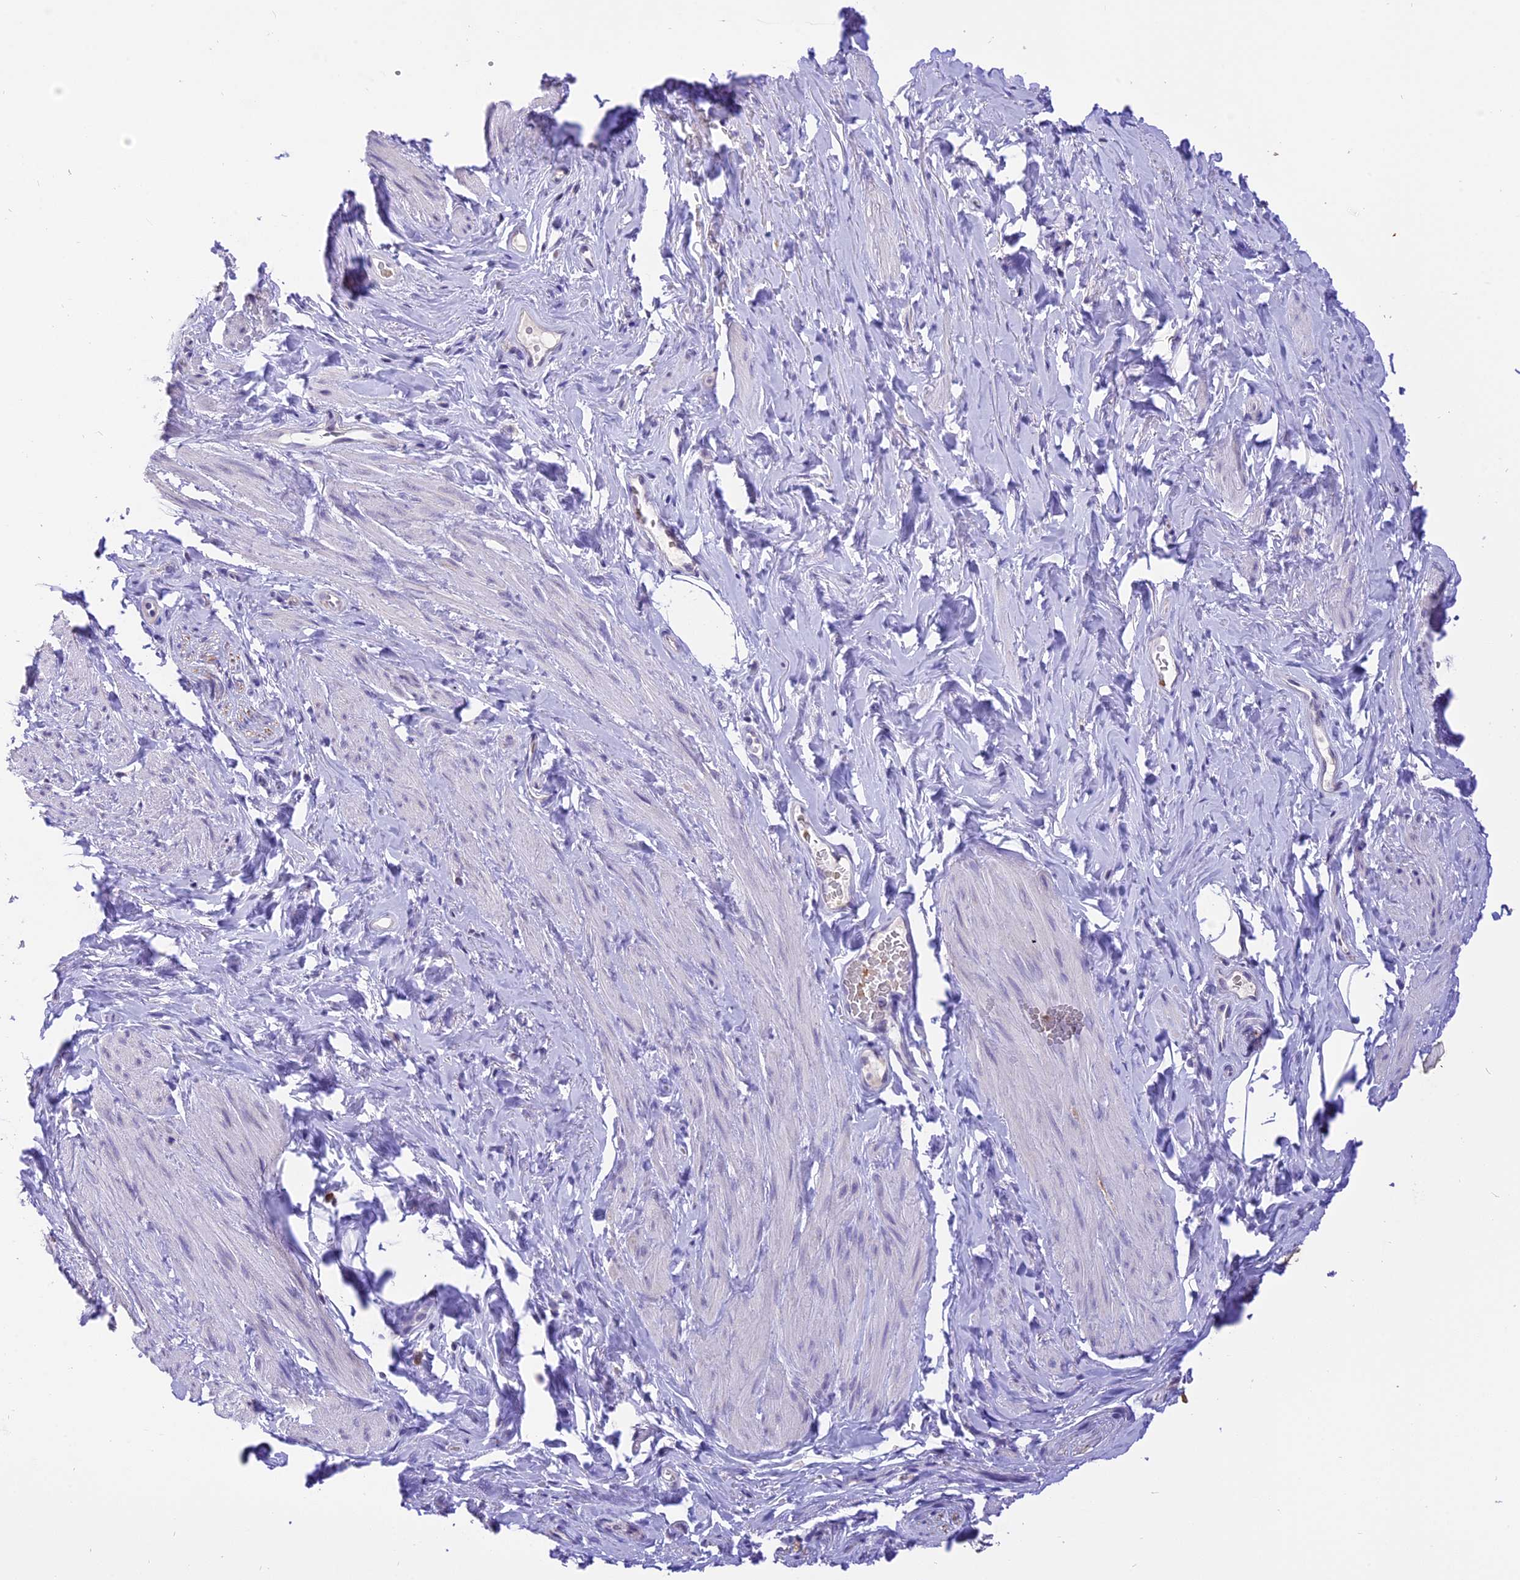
{"staining": {"intensity": "negative", "quantity": "none", "location": "none"}, "tissue": "smooth muscle", "cell_type": "Smooth muscle cells", "image_type": "normal", "snomed": [{"axis": "morphology", "description": "Normal tissue, NOS"}, {"axis": "topography", "description": "Smooth muscle"}, {"axis": "topography", "description": "Peripheral nerve tissue"}], "caption": "Smooth muscle was stained to show a protein in brown. There is no significant staining in smooth muscle cells. (Stains: DAB (3,3'-diaminobenzidine) immunohistochemistry (IHC) with hematoxylin counter stain, Microscopy: brightfield microscopy at high magnification).", "gene": "AHSP", "patient": {"sex": "male", "age": 69}}